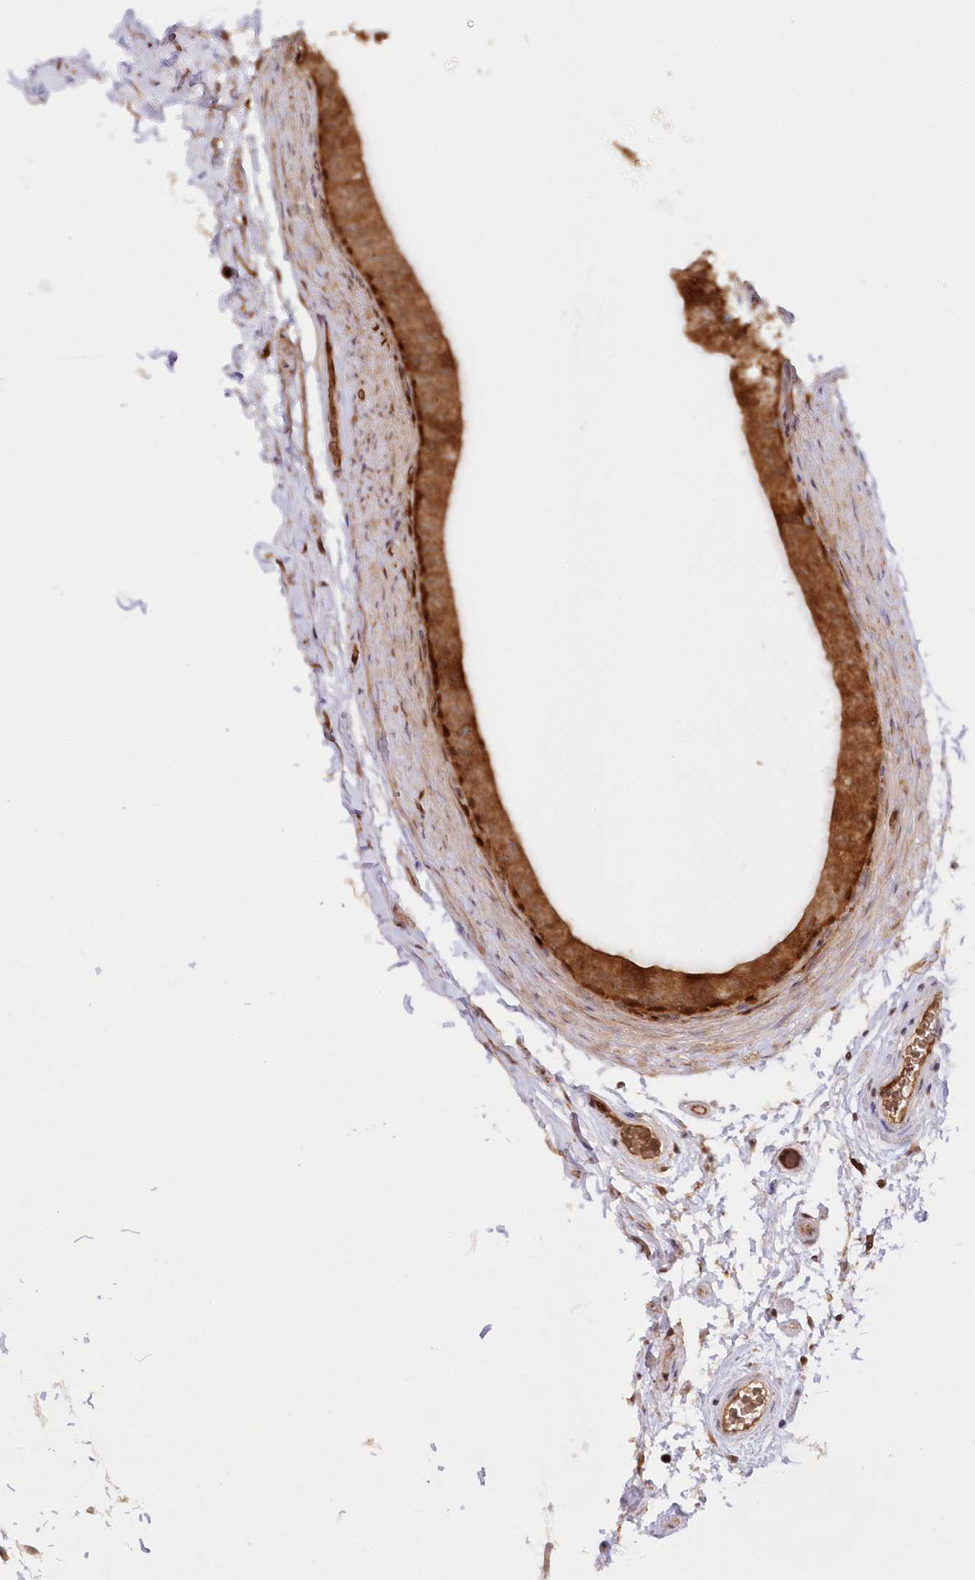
{"staining": {"intensity": "strong", "quantity": ">75%", "location": "cytoplasmic/membranous,nuclear"}, "tissue": "epididymis", "cell_type": "Glandular cells", "image_type": "normal", "snomed": [{"axis": "morphology", "description": "Normal tissue, NOS"}, {"axis": "topography", "description": "Epididymis"}], "caption": "Immunohistochemistry (IHC) image of normal epididymis stained for a protein (brown), which displays high levels of strong cytoplasmic/membranous,nuclear positivity in approximately >75% of glandular cells.", "gene": "GBE1", "patient": {"sex": "male", "age": 49}}